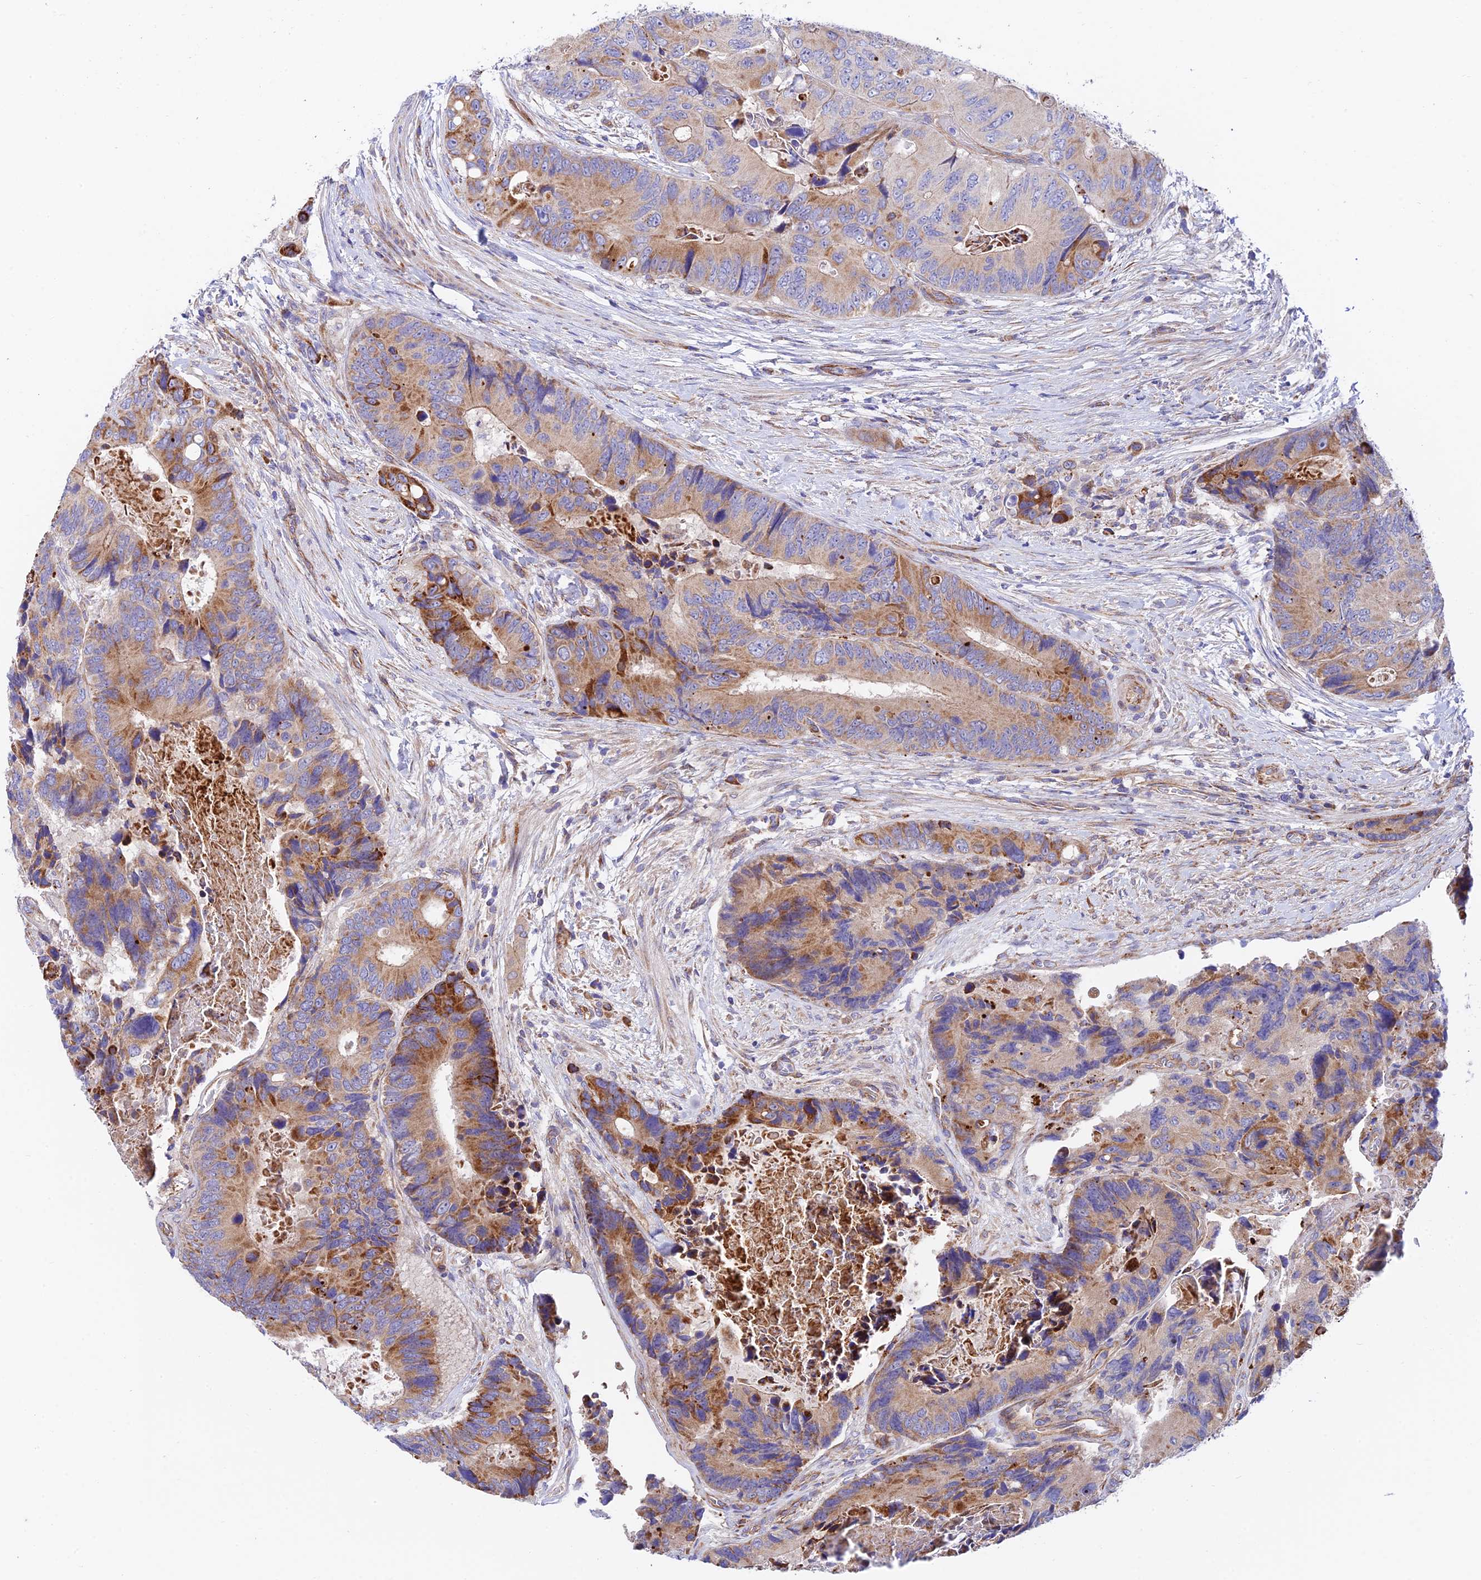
{"staining": {"intensity": "moderate", "quantity": "25%-75%", "location": "cytoplasmic/membranous"}, "tissue": "colorectal cancer", "cell_type": "Tumor cells", "image_type": "cancer", "snomed": [{"axis": "morphology", "description": "Adenocarcinoma, NOS"}, {"axis": "topography", "description": "Colon"}], "caption": "The micrograph exhibits a brown stain indicating the presence of a protein in the cytoplasmic/membranous of tumor cells in colorectal adenocarcinoma.", "gene": "VPS13C", "patient": {"sex": "male", "age": 84}}